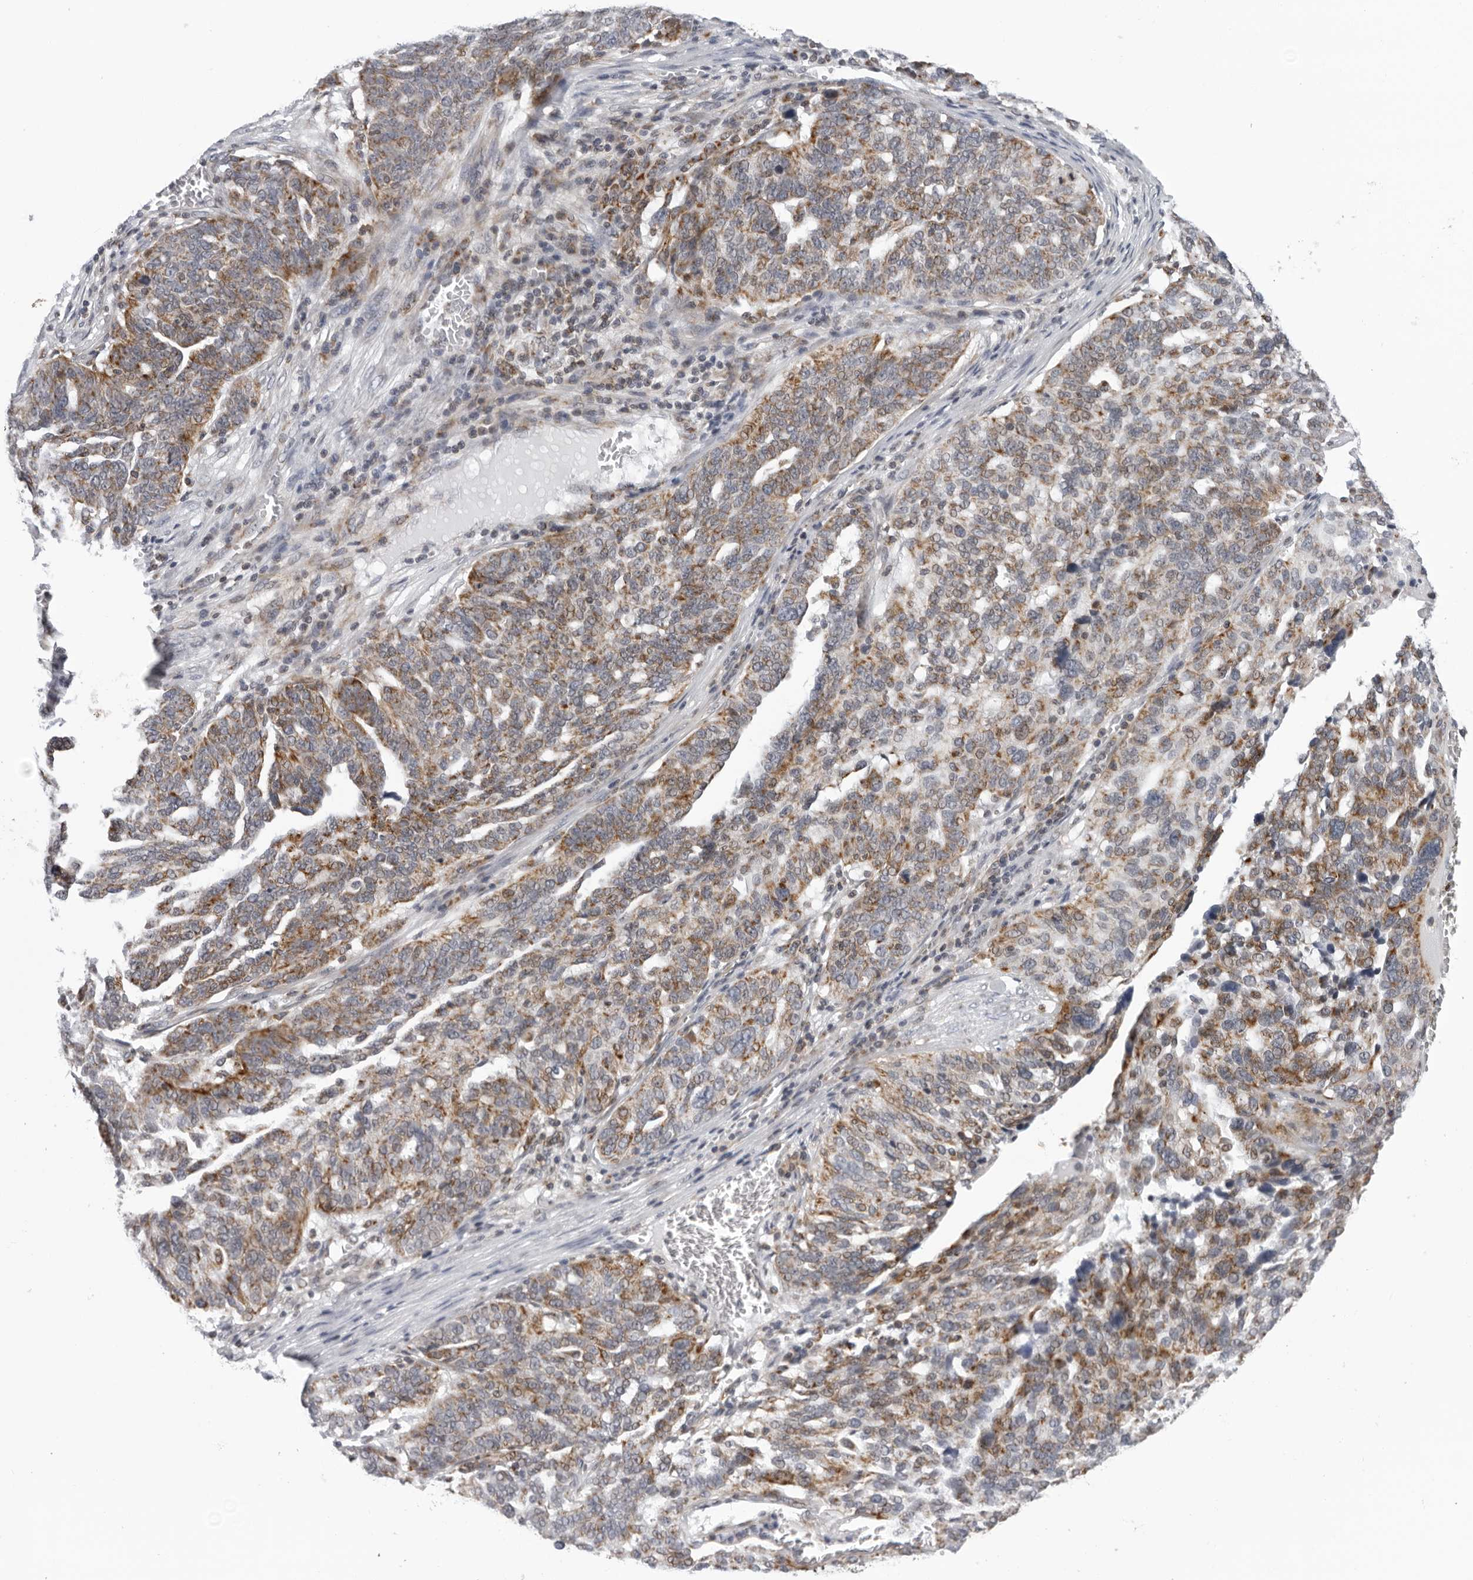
{"staining": {"intensity": "moderate", "quantity": ">75%", "location": "cytoplasmic/membranous"}, "tissue": "ovarian cancer", "cell_type": "Tumor cells", "image_type": "cancer", "snomed": [{"axis": "morphology", "description": "Cystadenocarcinoma, serous, NOS"}, {"axis": "topography", "description": "Ovary"}], "caption": "Approximately >75% of tumor cells in human ovarian cancer (serous cystadenocarcinoma) display moderate cytoplasmic/membranous protein expression as visualized by brown immunohistochemical staining.", "gene": "CPT2", "patient": {"sex": "female", "age": 59}}